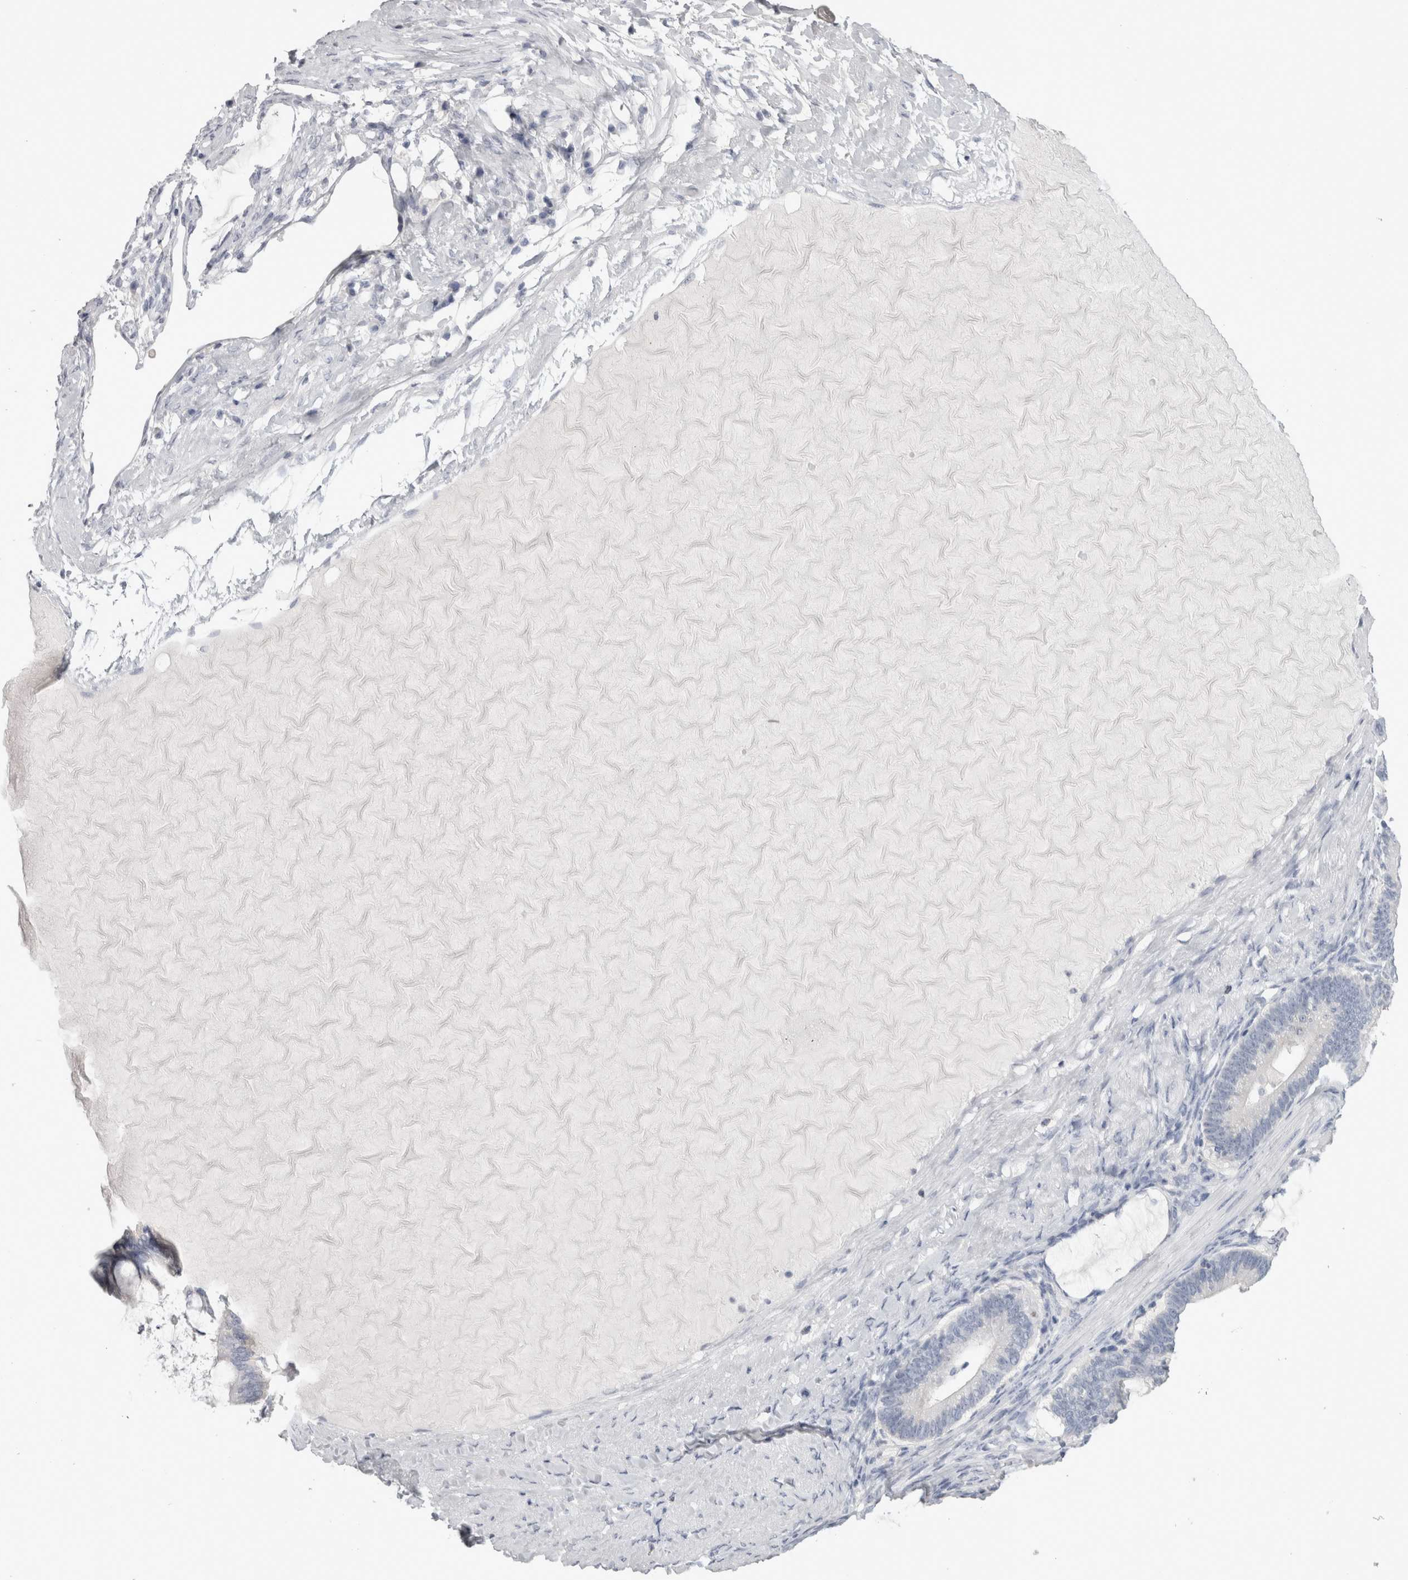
{"staining": {"intensity": "negative", "quantity": "none", "location": "none"}, "tissue": "ovarian cancer", "cell_type": "Tumor cells", "image_type": "cancer", "snomed": [{"axis": "morphology", "description": "Cystadenocarcinoma, mucinous, NOS"}, {"axis": "topography", "description": "Ovary"}], "caption": "There is no significant expression in tumor cells of ovarian cancer (mucinous cystadenocarcinoma). (IHC, brightfield microscopy, high magnification).", "gene": "ADAM2", "patient": {"sex": "female", "age": 61}}